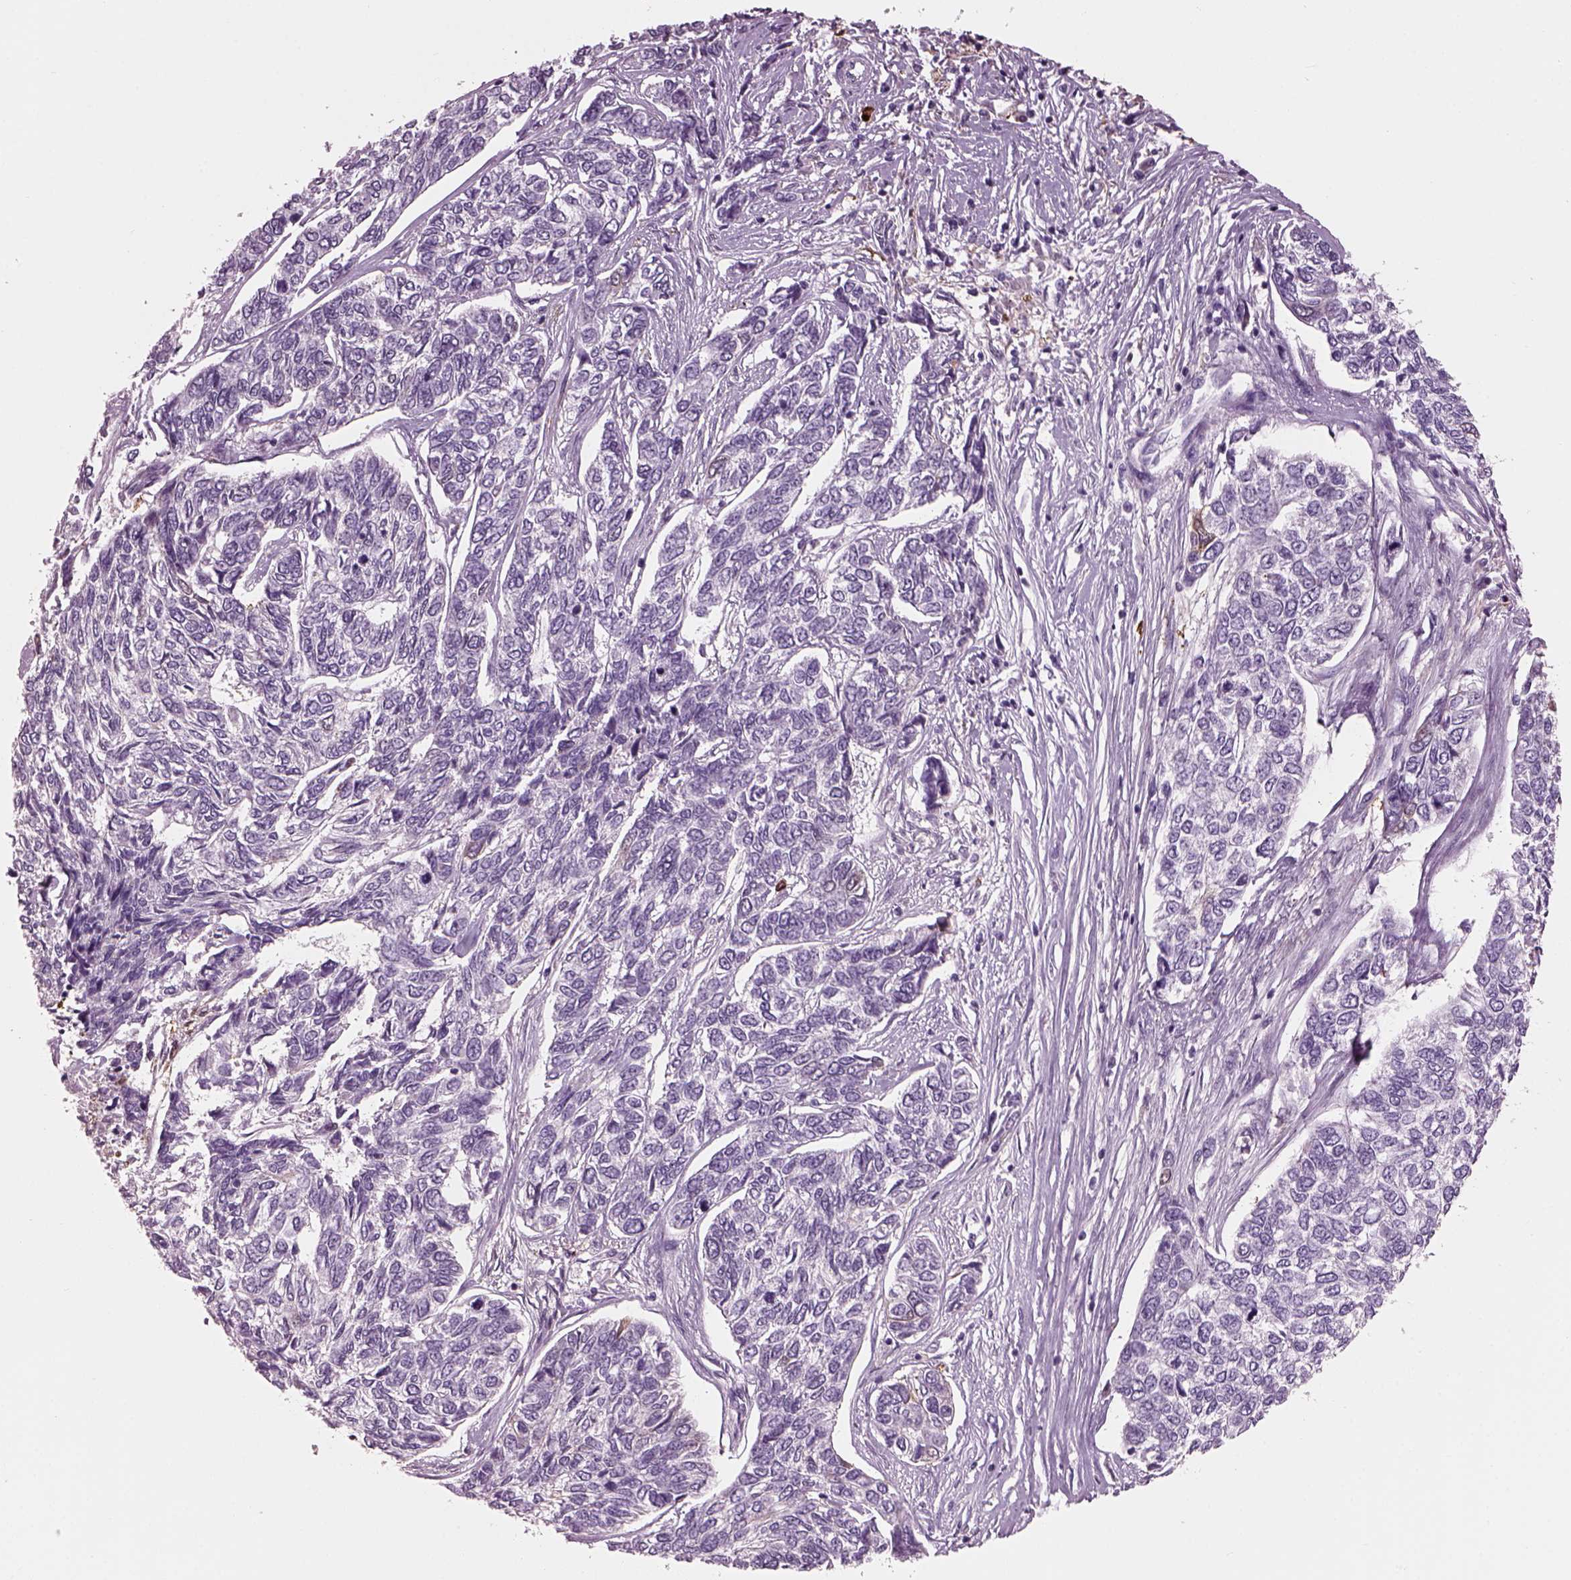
{"staining": {"intensity": "negative", "quantity": "none", "location": "none"}, "tissue": "skin cancer", "cell_type": "Tumor cells", "image_type": "cancer", "snomed": [{"axis": "morphology", "description": "Basal cell carcinoma"}, {"axis": "topography", "description": "Skin"}], "caption": "Immunohistochemical staining of skin basal cell carcinoma demonstrates no significant positivity in tumor cells.", "gene": "ADGRG5", "patient": {"sex": "female", "age": 65}}